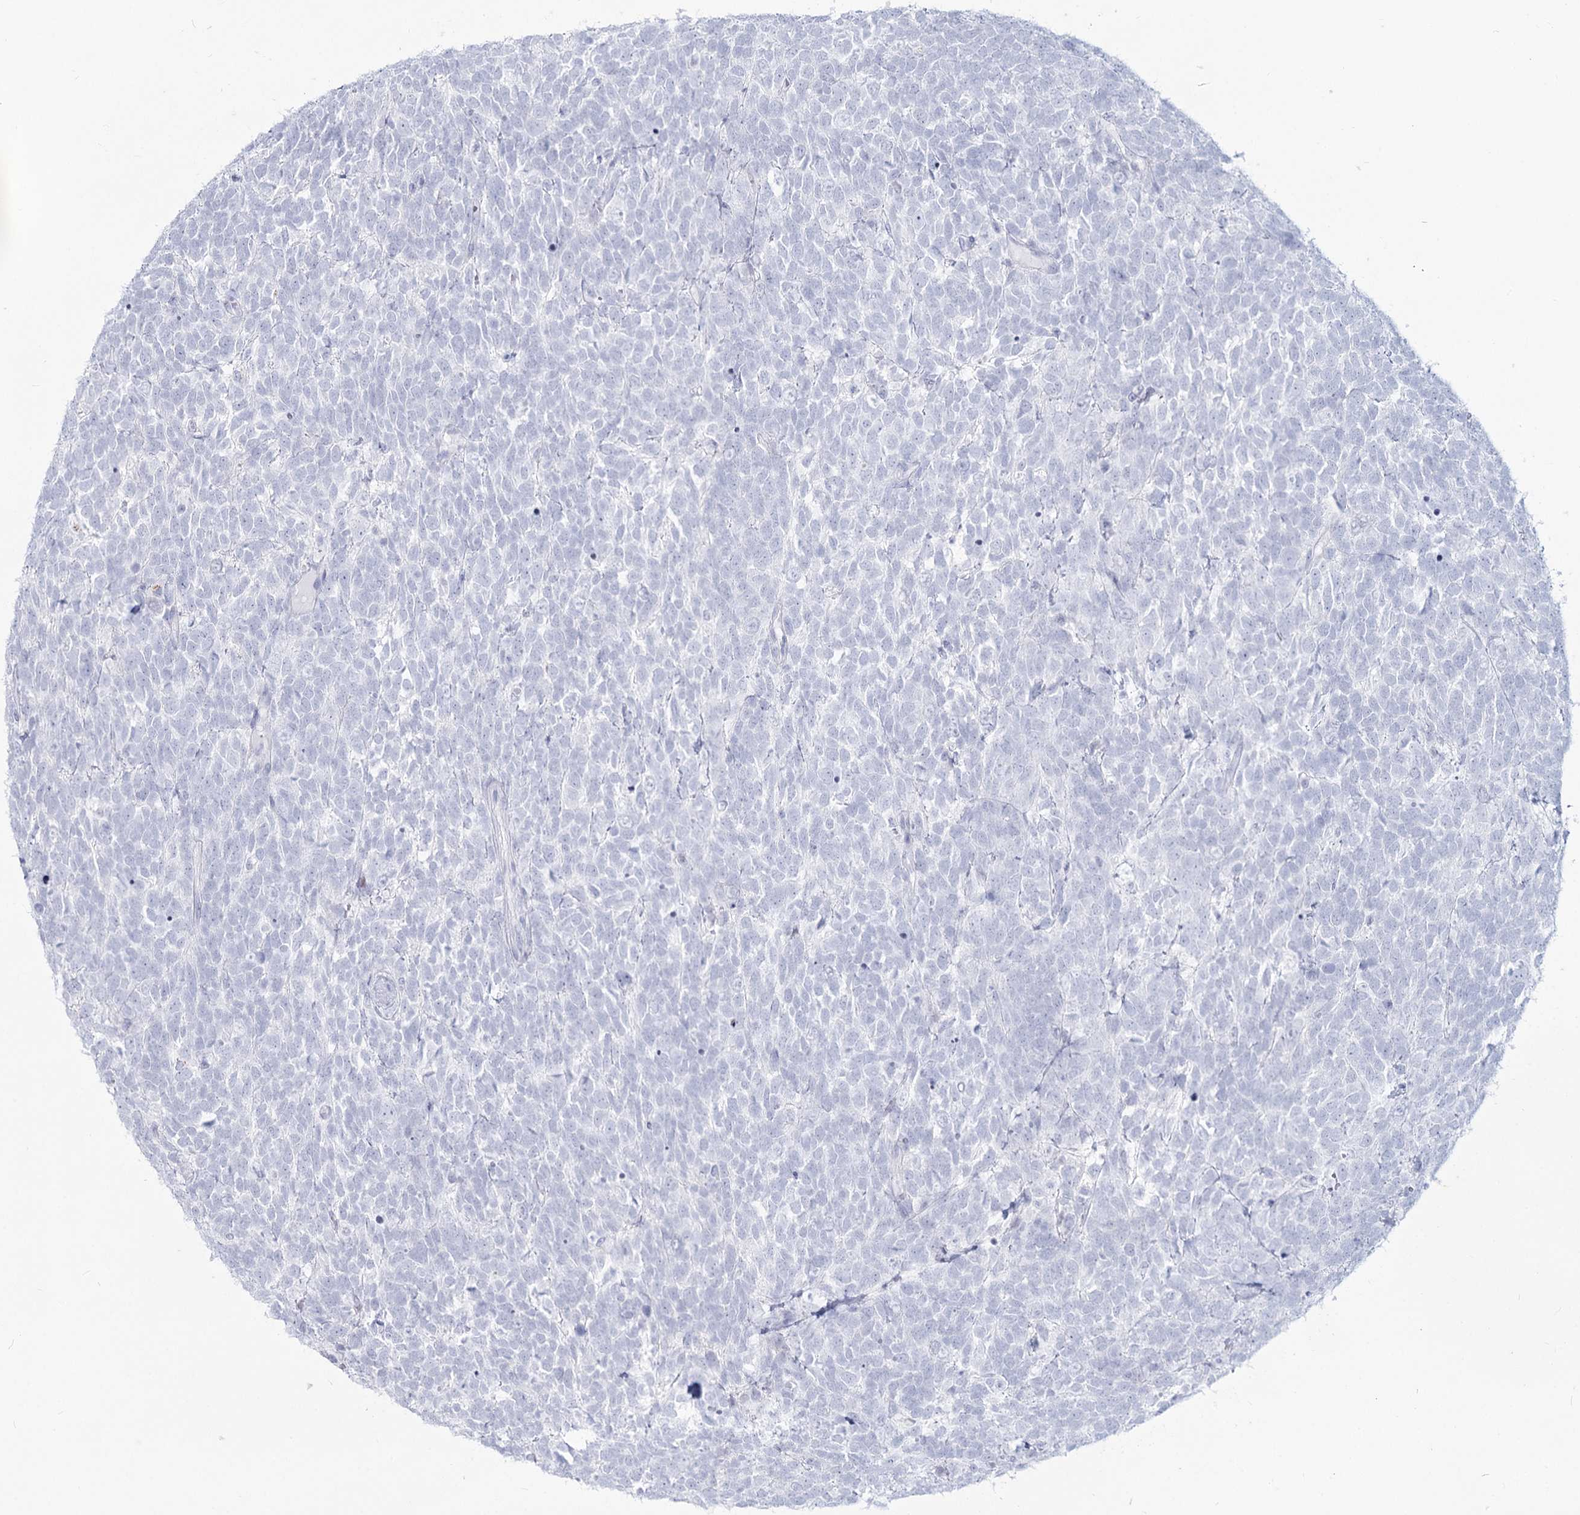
{"staining": {"intensity": "negative", "quantity": "none", "location": "none"}, "tissue": "urothelial cancer", "cell_type": "Tumor cells", "image_type": "cancer", "snomed": [{"axis": "morphology", "description": "Urothelial carcinoma, High grade"}, {"axis": "topography", "description": "Urinary bladder"}], "caption": "Tumor cells show no significant protein staining in urothelial cancer.", "gene": "SLC6A19", "patient": {"sex": "female", "age": 82}}